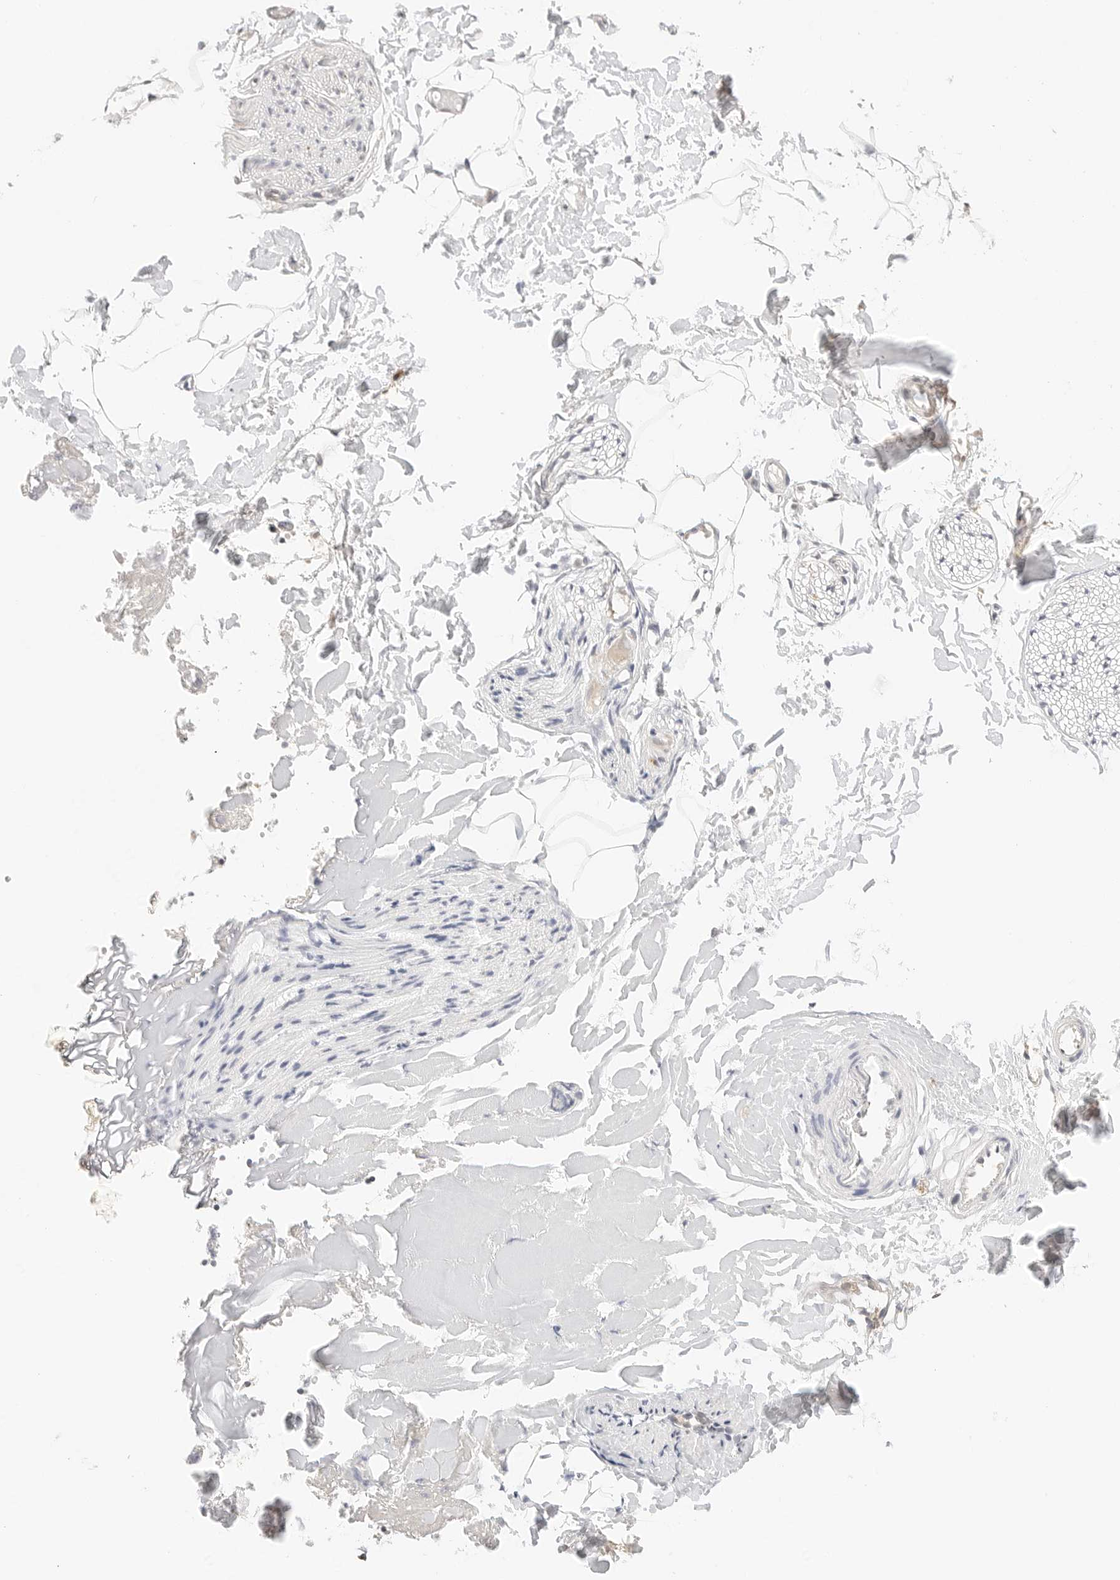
{"staining": {"intensity": "negative", "quantity": "none", "location": "none"}, "tissue": "adipose tissue", "cell_type": "Adipocytes", "image_type": "normal", "snomed": [{"axis": "morphology", "description": "Normal tissue, NOS"}, {"axis": "morphology", "description": "Adenocarcinoma, NOS"}, {"axis": "topography", "description": "Smooth muscle"}, {"axis": "topography", "description": "Colon"}], "caption": "Immunohistochemistry micrograph of normal adipose tissue: adipose tissue stained with DAB (3,3'-diaminobenzidine) displays no significant protein positivity in adipocytes.", "gene": "SEPTIN4", "patient": {"sex": "male", "age": 14}}